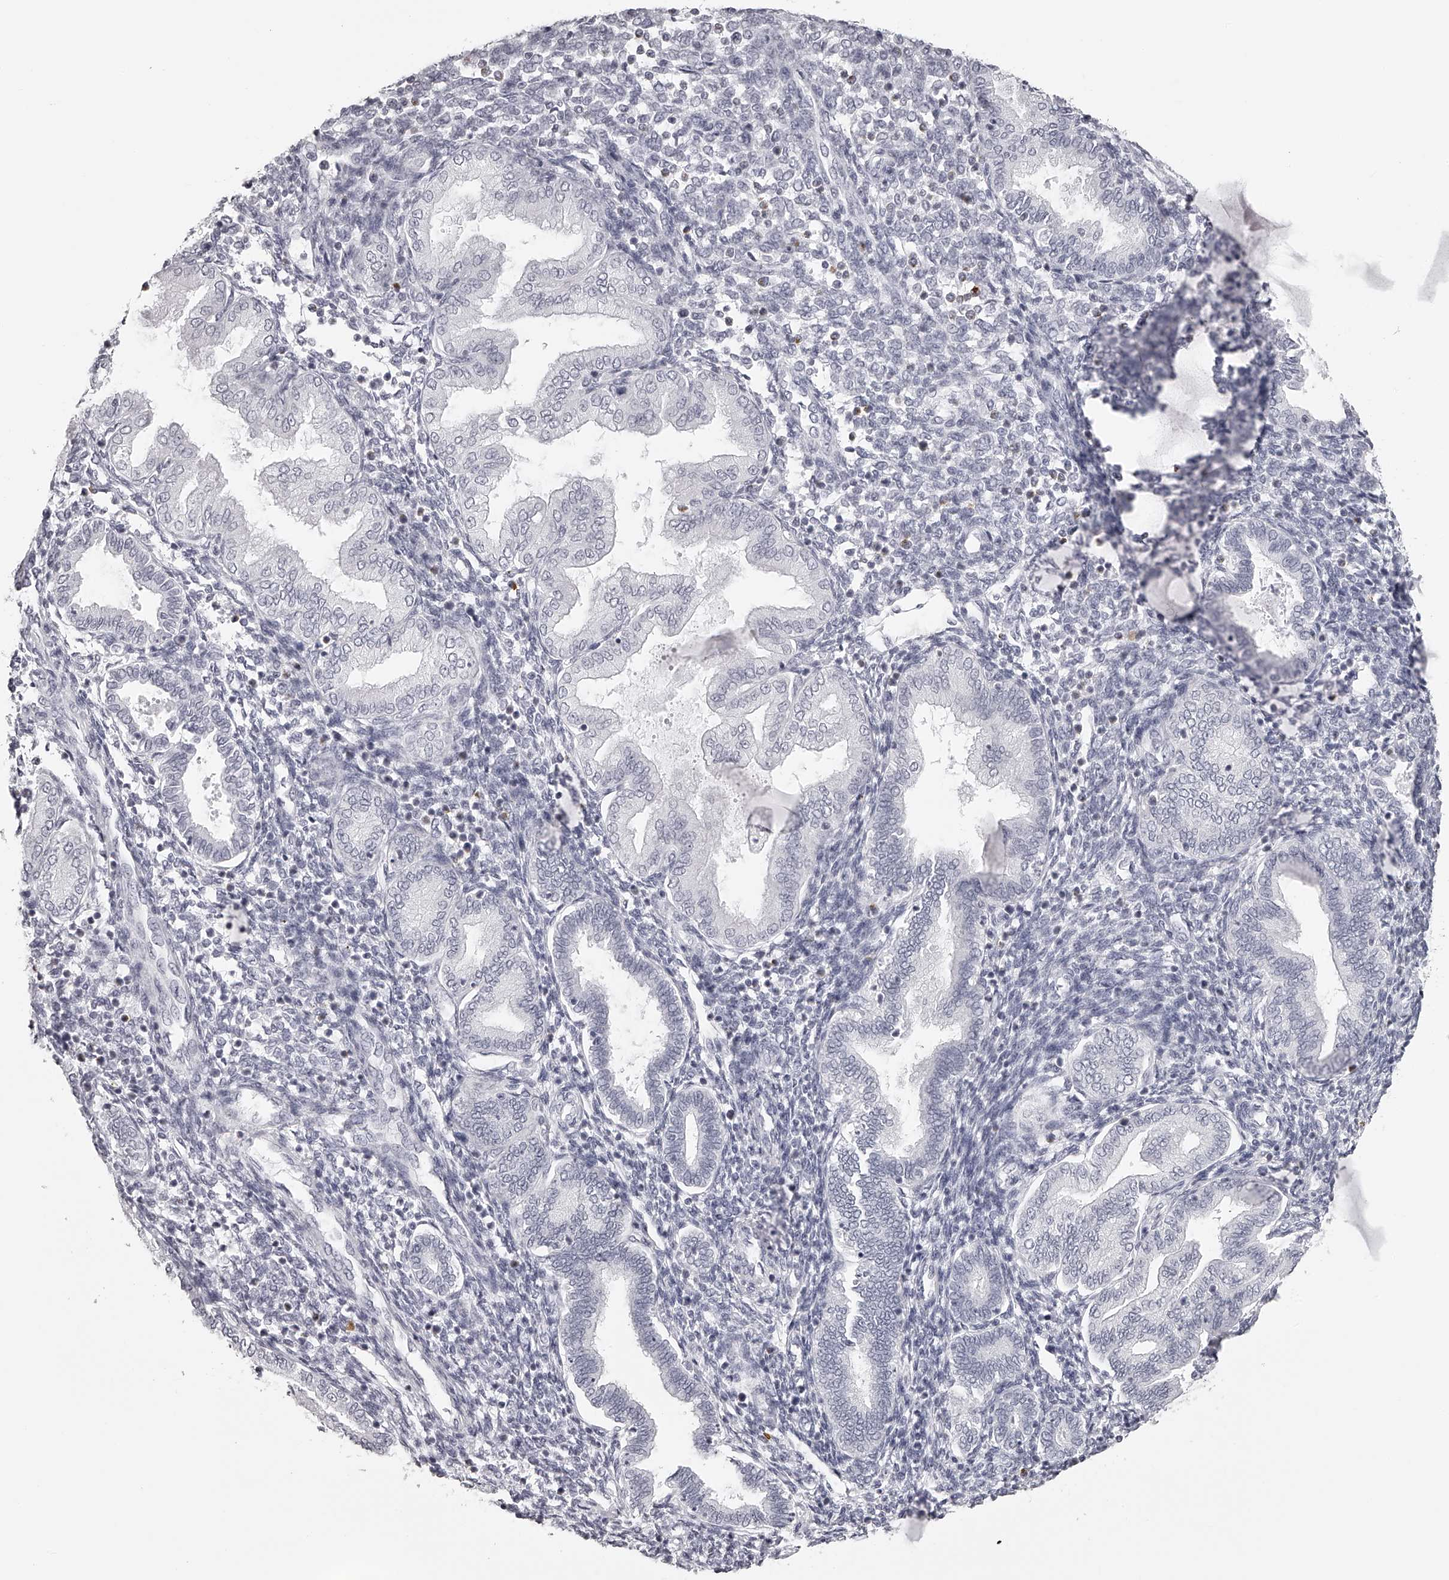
{"staining": {"intensity": "negative", "quantity": "none", "location": "none"}, "tissue": "endometrium", "cell_type": "Cells in endometrial stroma", "image_type": "normal", "snomed": [{"axis": "morphology", "description": "Normal tissue, NOS"}, {"axis": "topography", "description": "Endometrium"}], "caption": "IHC image of unremarkable endometrium: endometrium stained with DAB demonstrates no significant protein positivity in cells in endometrial stroma. (DAB immunohistochemistry, high magnification).", "gene": "SEC11C", "patient": {"sex": "female", "age": 53}}